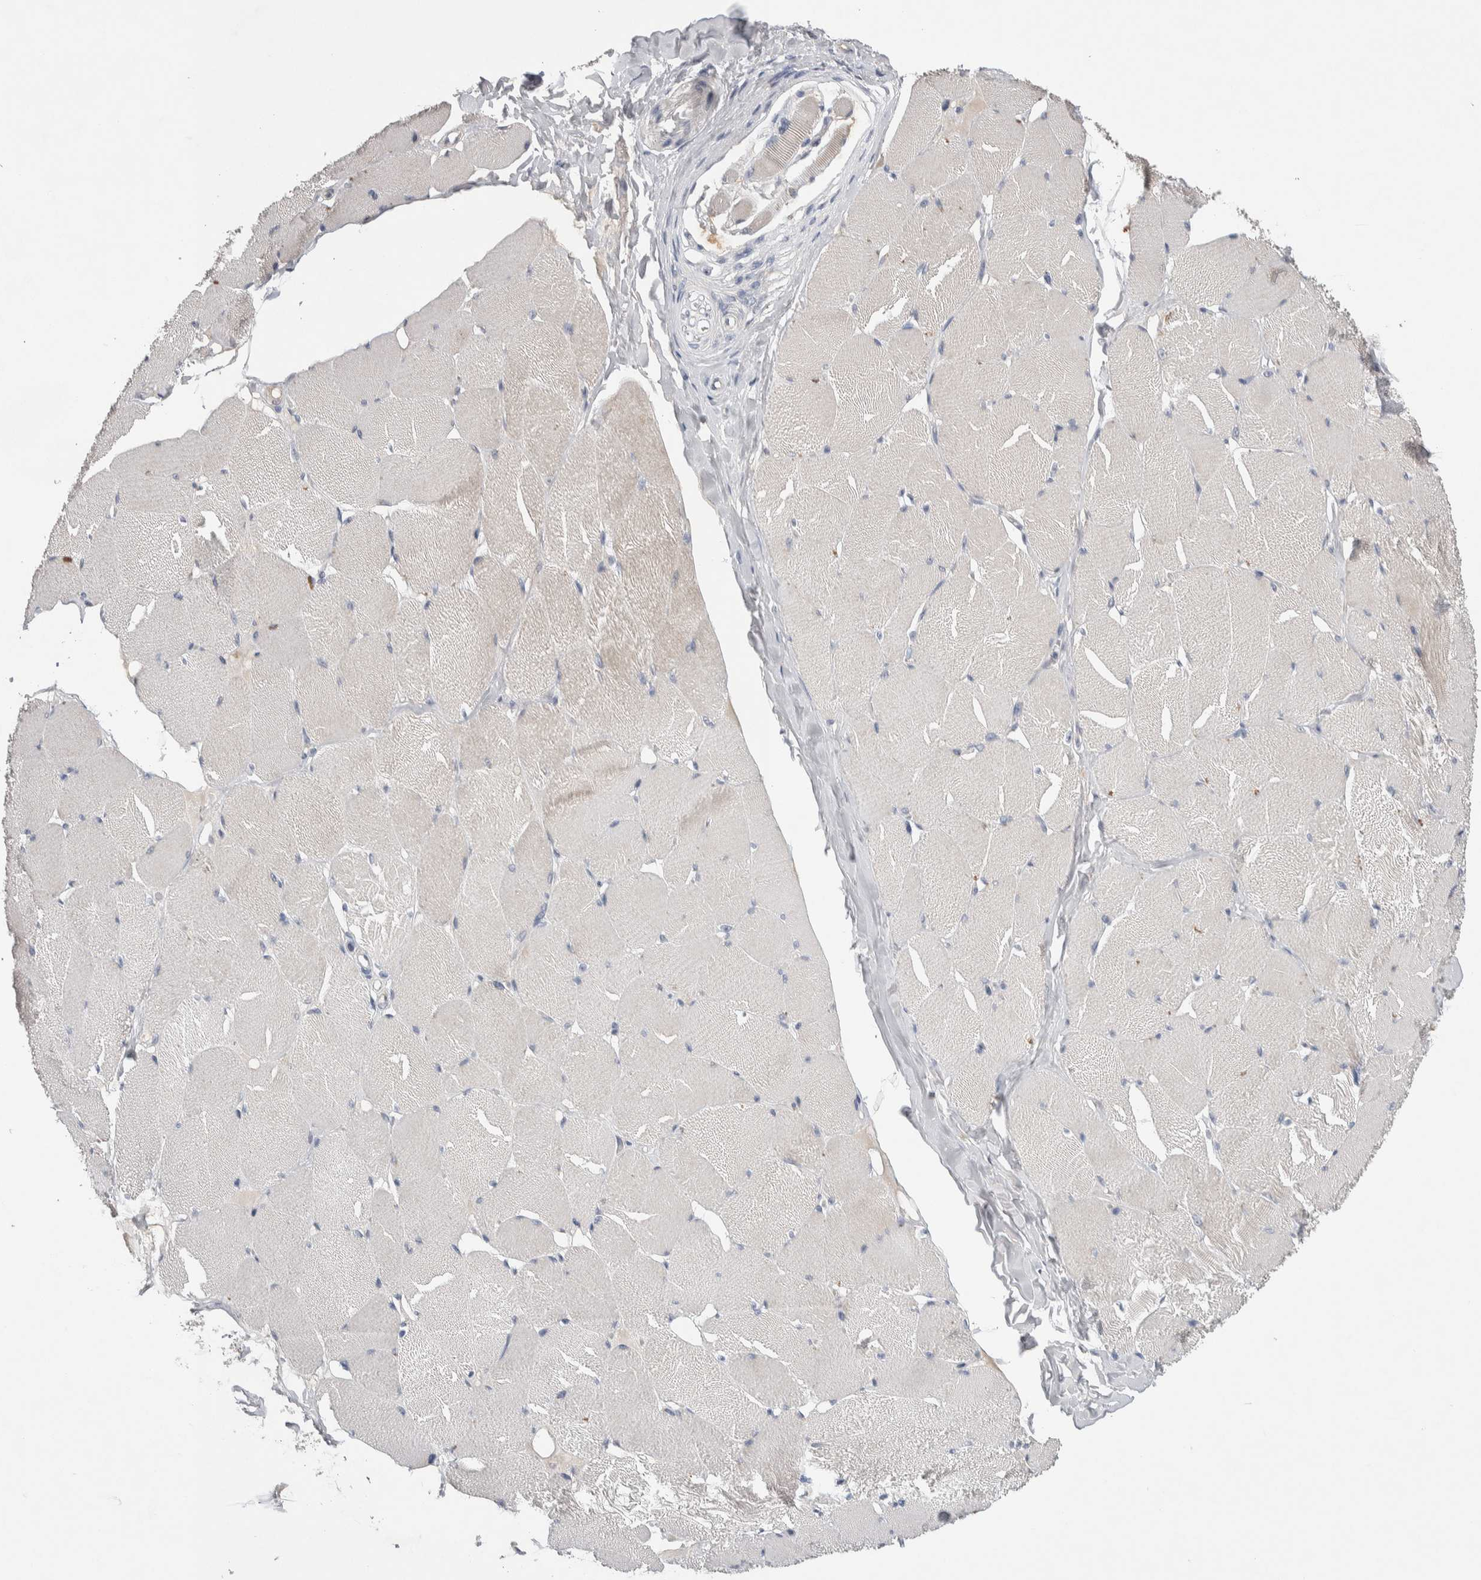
{"staining": {"intensity": "weak", "quantity": "<25%", "location": "cytoplasmic/membranous"}, "tissue": "skeletal muscle", "cell_type": "Myocytes", "image_type": "normal", "snomed": [{"axis": "morphology", "description": "Normal tissue, NOS"}, {"axis": "topography", "description": "Skin"}, {"axis": "topography", "description": "Skeletal muscle"}], "caption": "High power microscopy image of an IHC histopathology image of normal skeletal muscle, revealing no significant staining in myocytes. The staining is performed using DAB (3,3'-diaminobenzidine) brown chromogen with nuclei counter-stained in using hematoxylin.", "gene": "CEP131", "patient": {"sex": "male", "age": 83}}